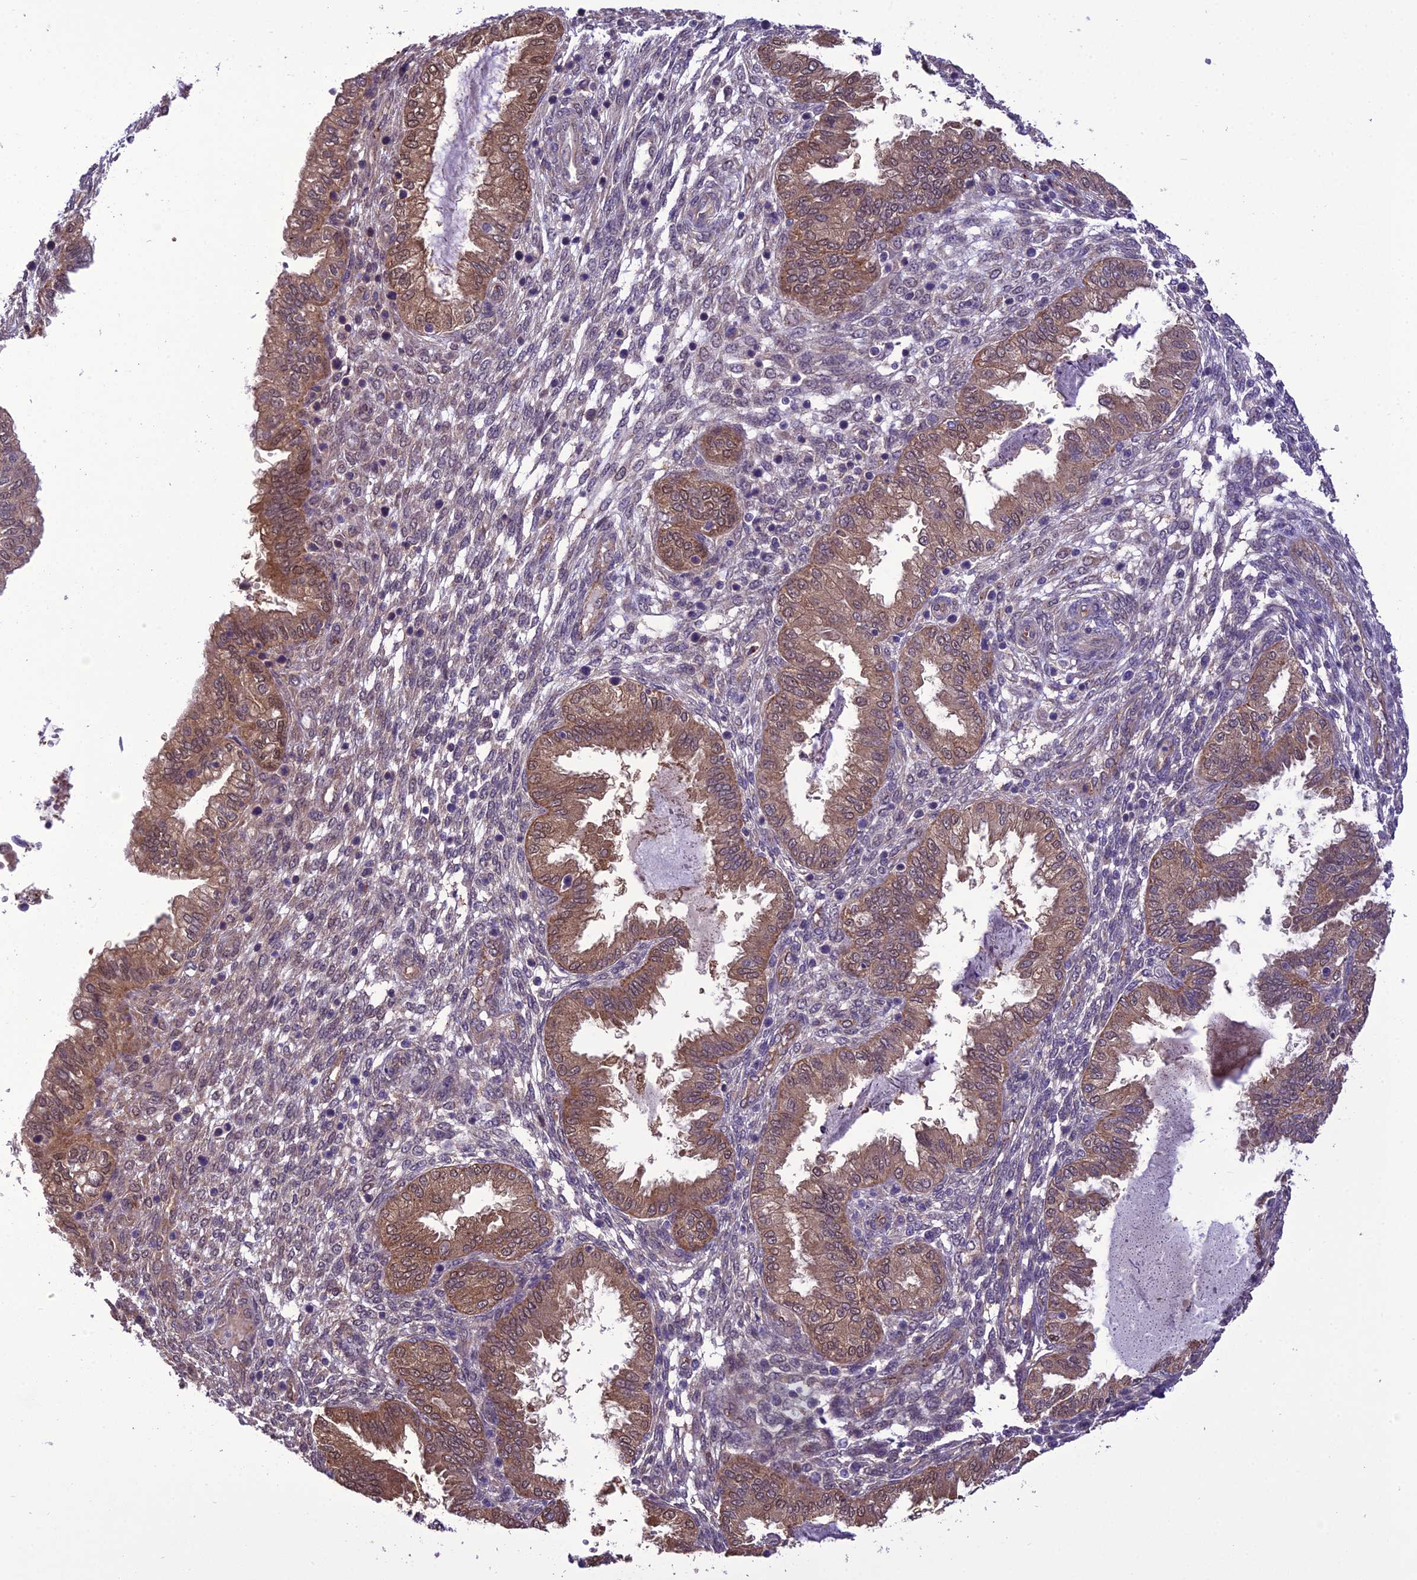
{"staining": {"intensity": "negative", "quantity": "none", "location": "none"}, "tissue": "endometrium", "cell_type": "Cells in endometrial stroma", "image_type": "normal", "snomed": [{"axis": "morphology", "description": "Normal tissue, NOS"}, {"axis": "topography", "description": "Endometrium"}], "caption": "Immunohistochemistry (IHC) photomicrograph of normal endometrium: endometrium stained with DAB exhibits no significant protein staining in cells in endometrial stroma. (Immunohistochemistry (IHC), brightfield microscopy, high magnification).", "gene": "BORCS6", "patient": {"sex": "female", "age": 33}}